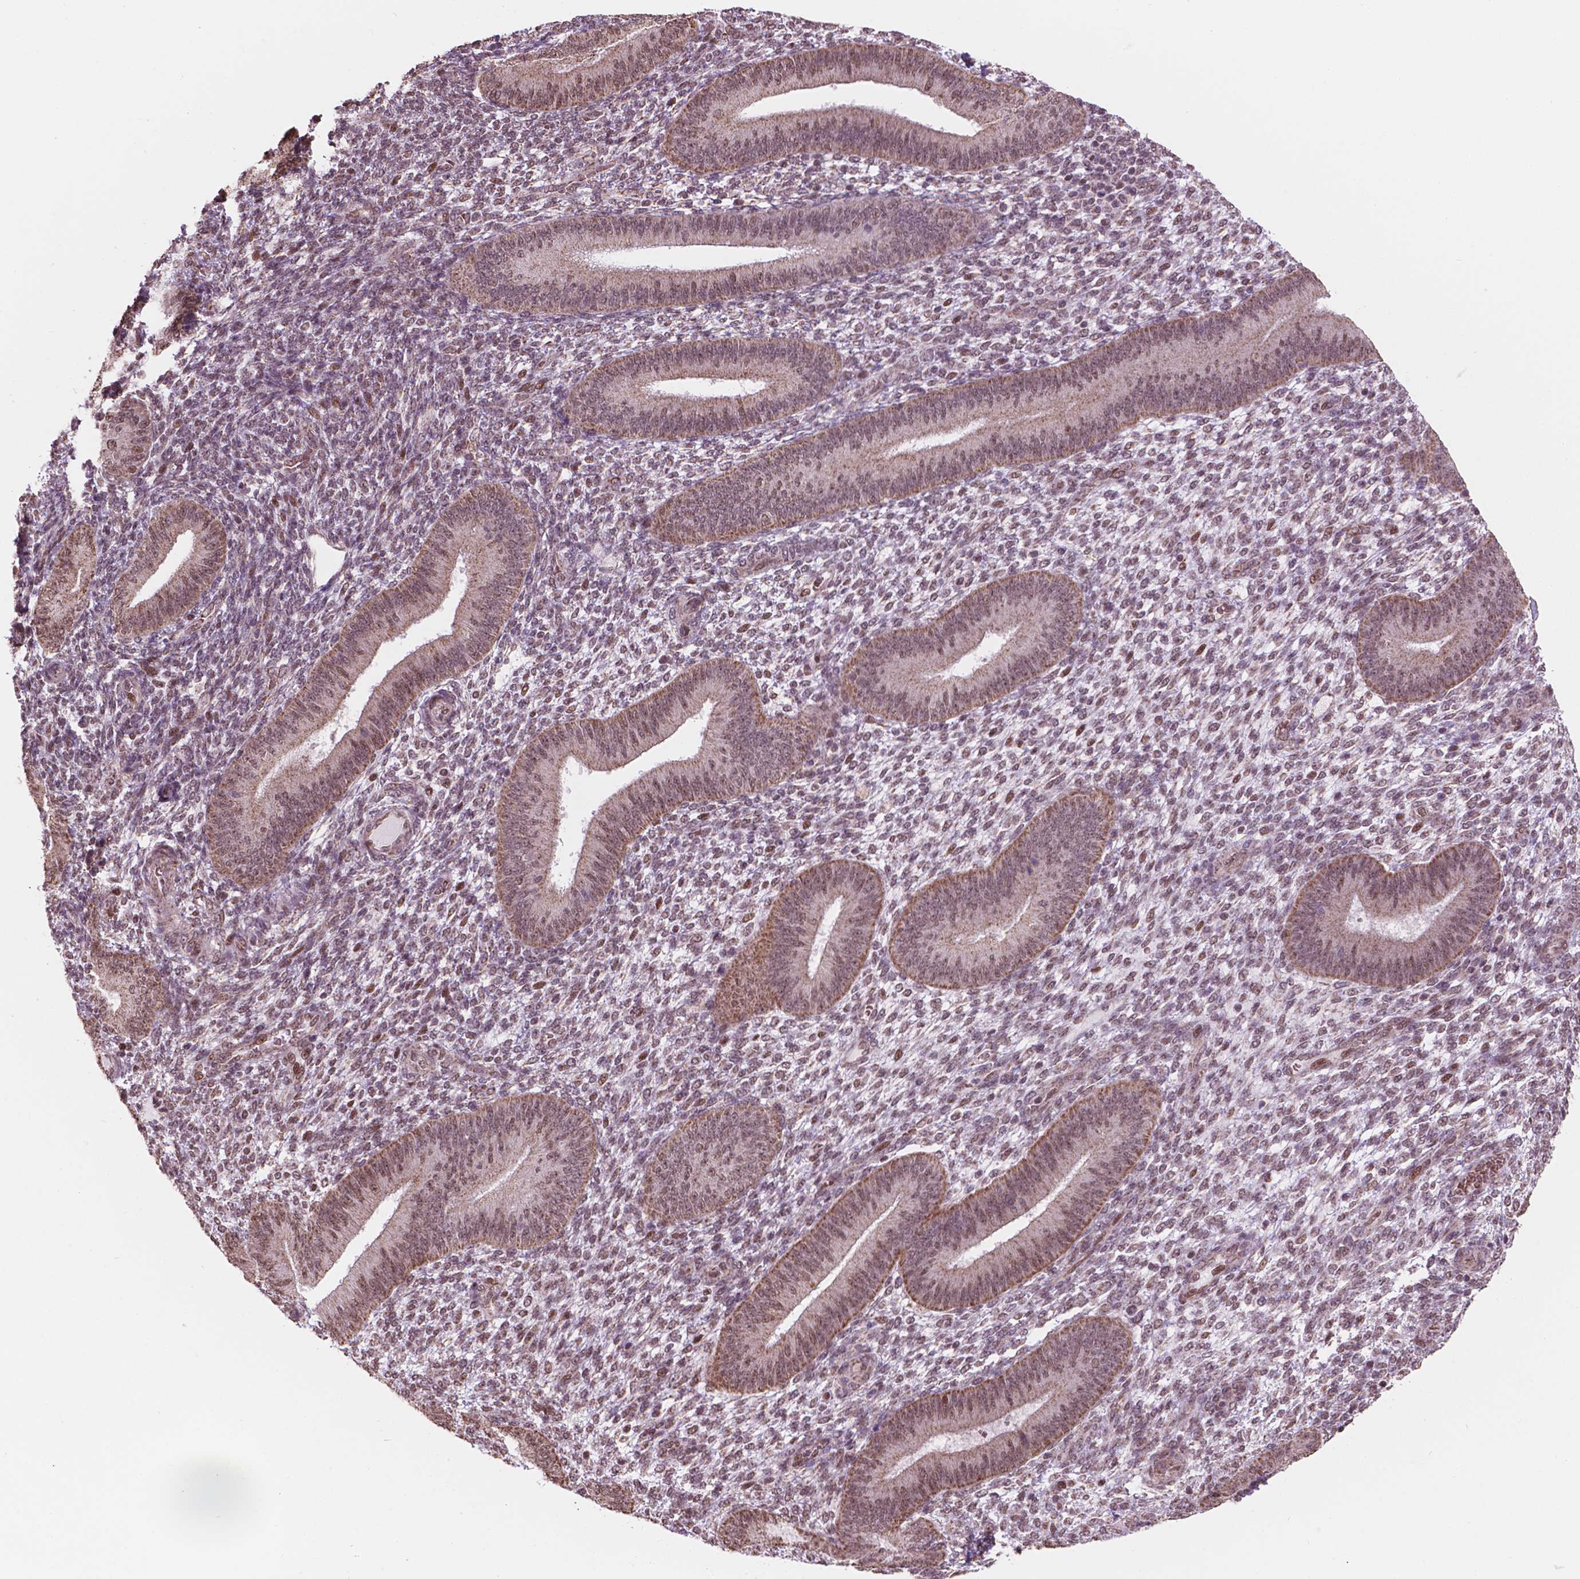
{"staining": {"intensity": "moderate", "quantity": "25%-75%", "location": "cytoplasmic/membranous,nuclear"}, "tissue": "endometrium", "cell_type": "Cells in endometrial stroma", "image_type": "normal", "snomed": [{"axis": "morphology", "description": "Normal tissue, NOS"}, {"axis": "topography", "description": "Endometrium"}], "caption": "The histopathology image shows staining of normal endometrium, revealing moderate cytoplasmic/membranous,nuclear protein staining (brown color) within cells in endometrial stroma.", "gene": "NDUFA10", "patient": {"sex": "female", "age": 39}}